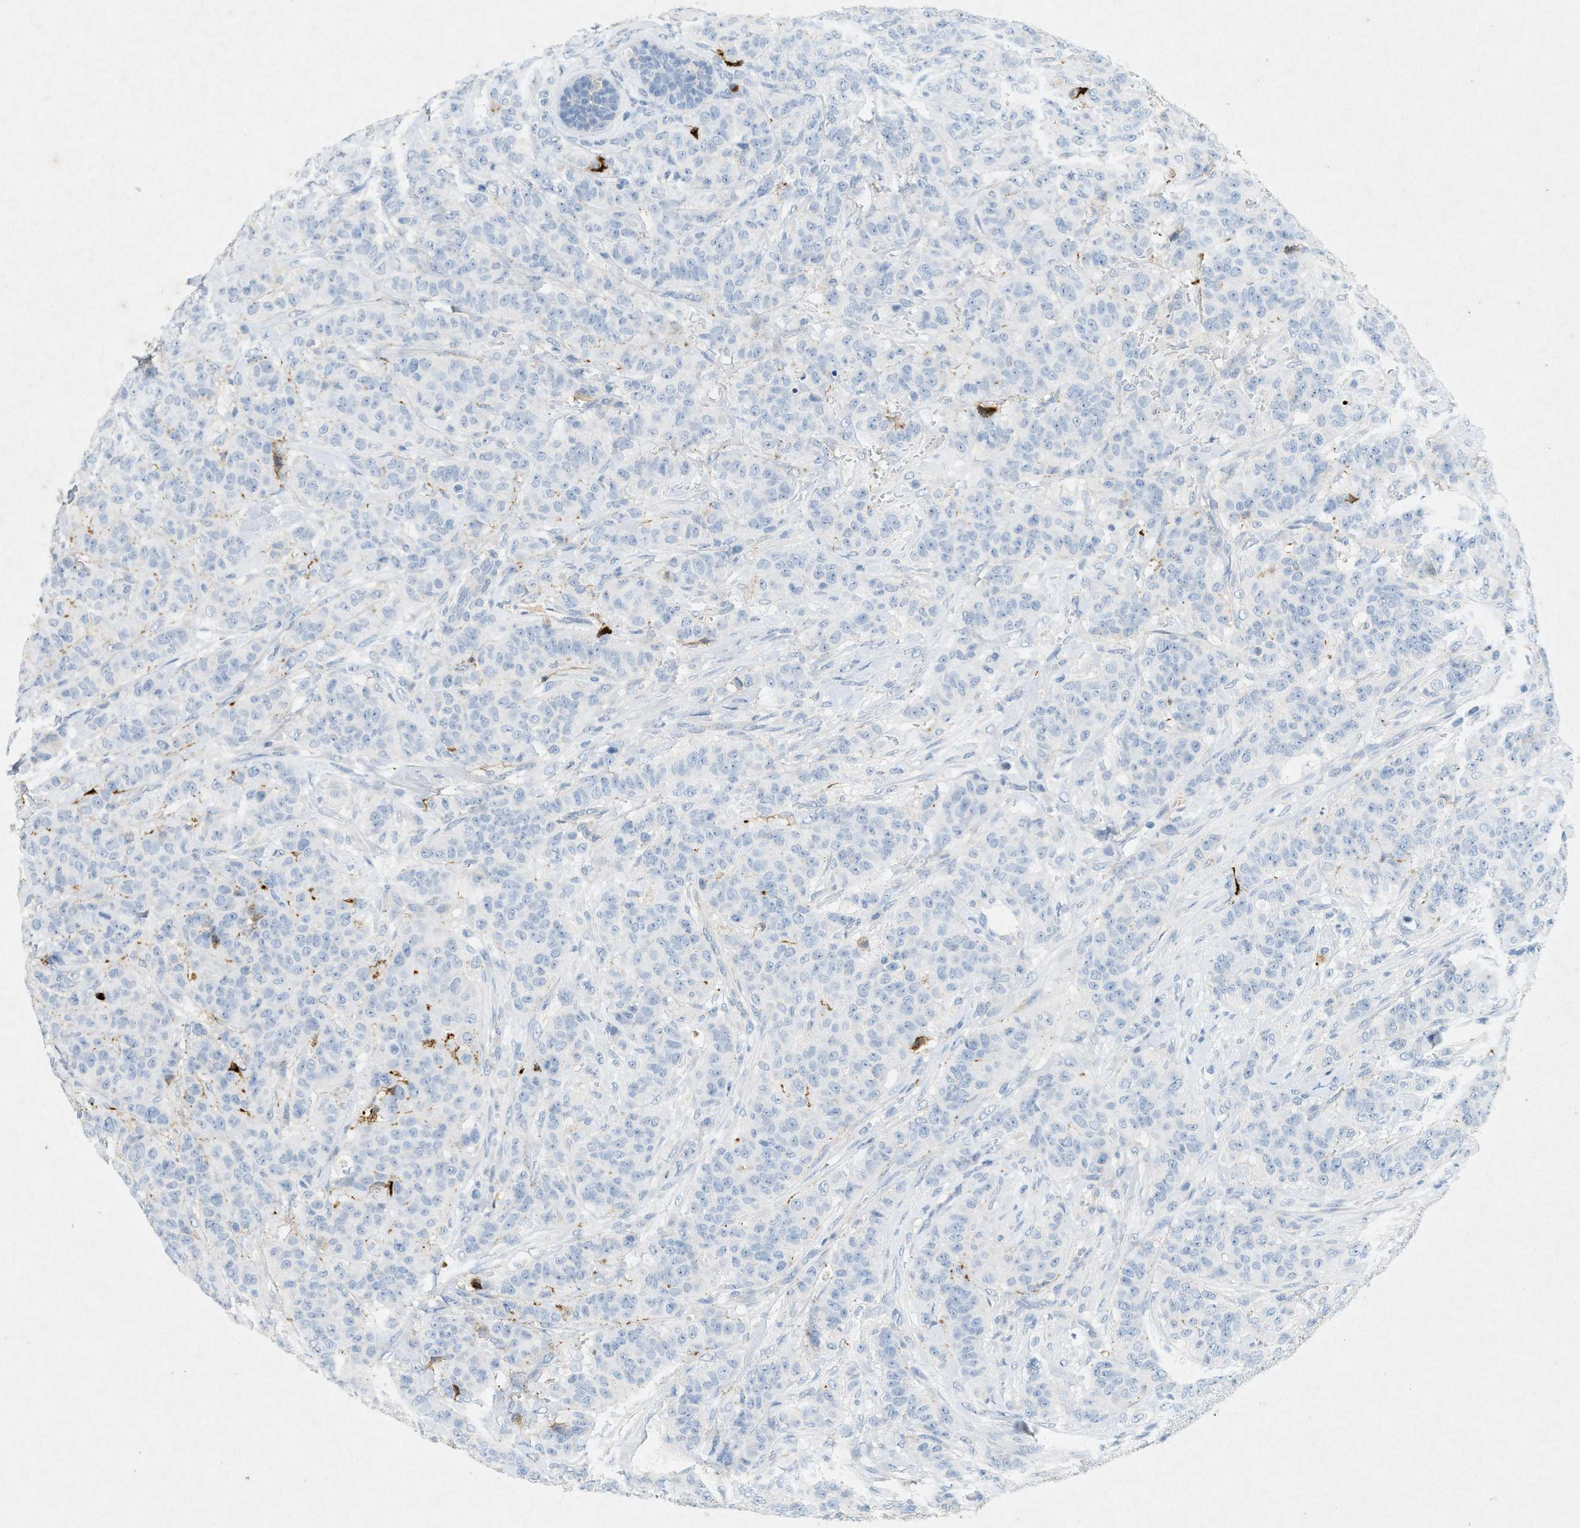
{"staining": {"intensity": "negative", "quantity": "none", "location": "none"}, "tissue": "breast cancer", "cell_type": "Tumor cells", "image_type": "cancer", "snomed": [{"axis": "morphology", "description": "Normal tissue, NOS"}, {"axis": "morphology", "description": "Duct carcinoma"}, {"axis": "topography", "description": "Breast"}], "caption": "Infiltrating ductal carcinoma (breast) was stained to show a protein in brown. There is no significant staining in tumor cells.", "gene": "F2", "patient": {"sex": "female", "age": 40}}